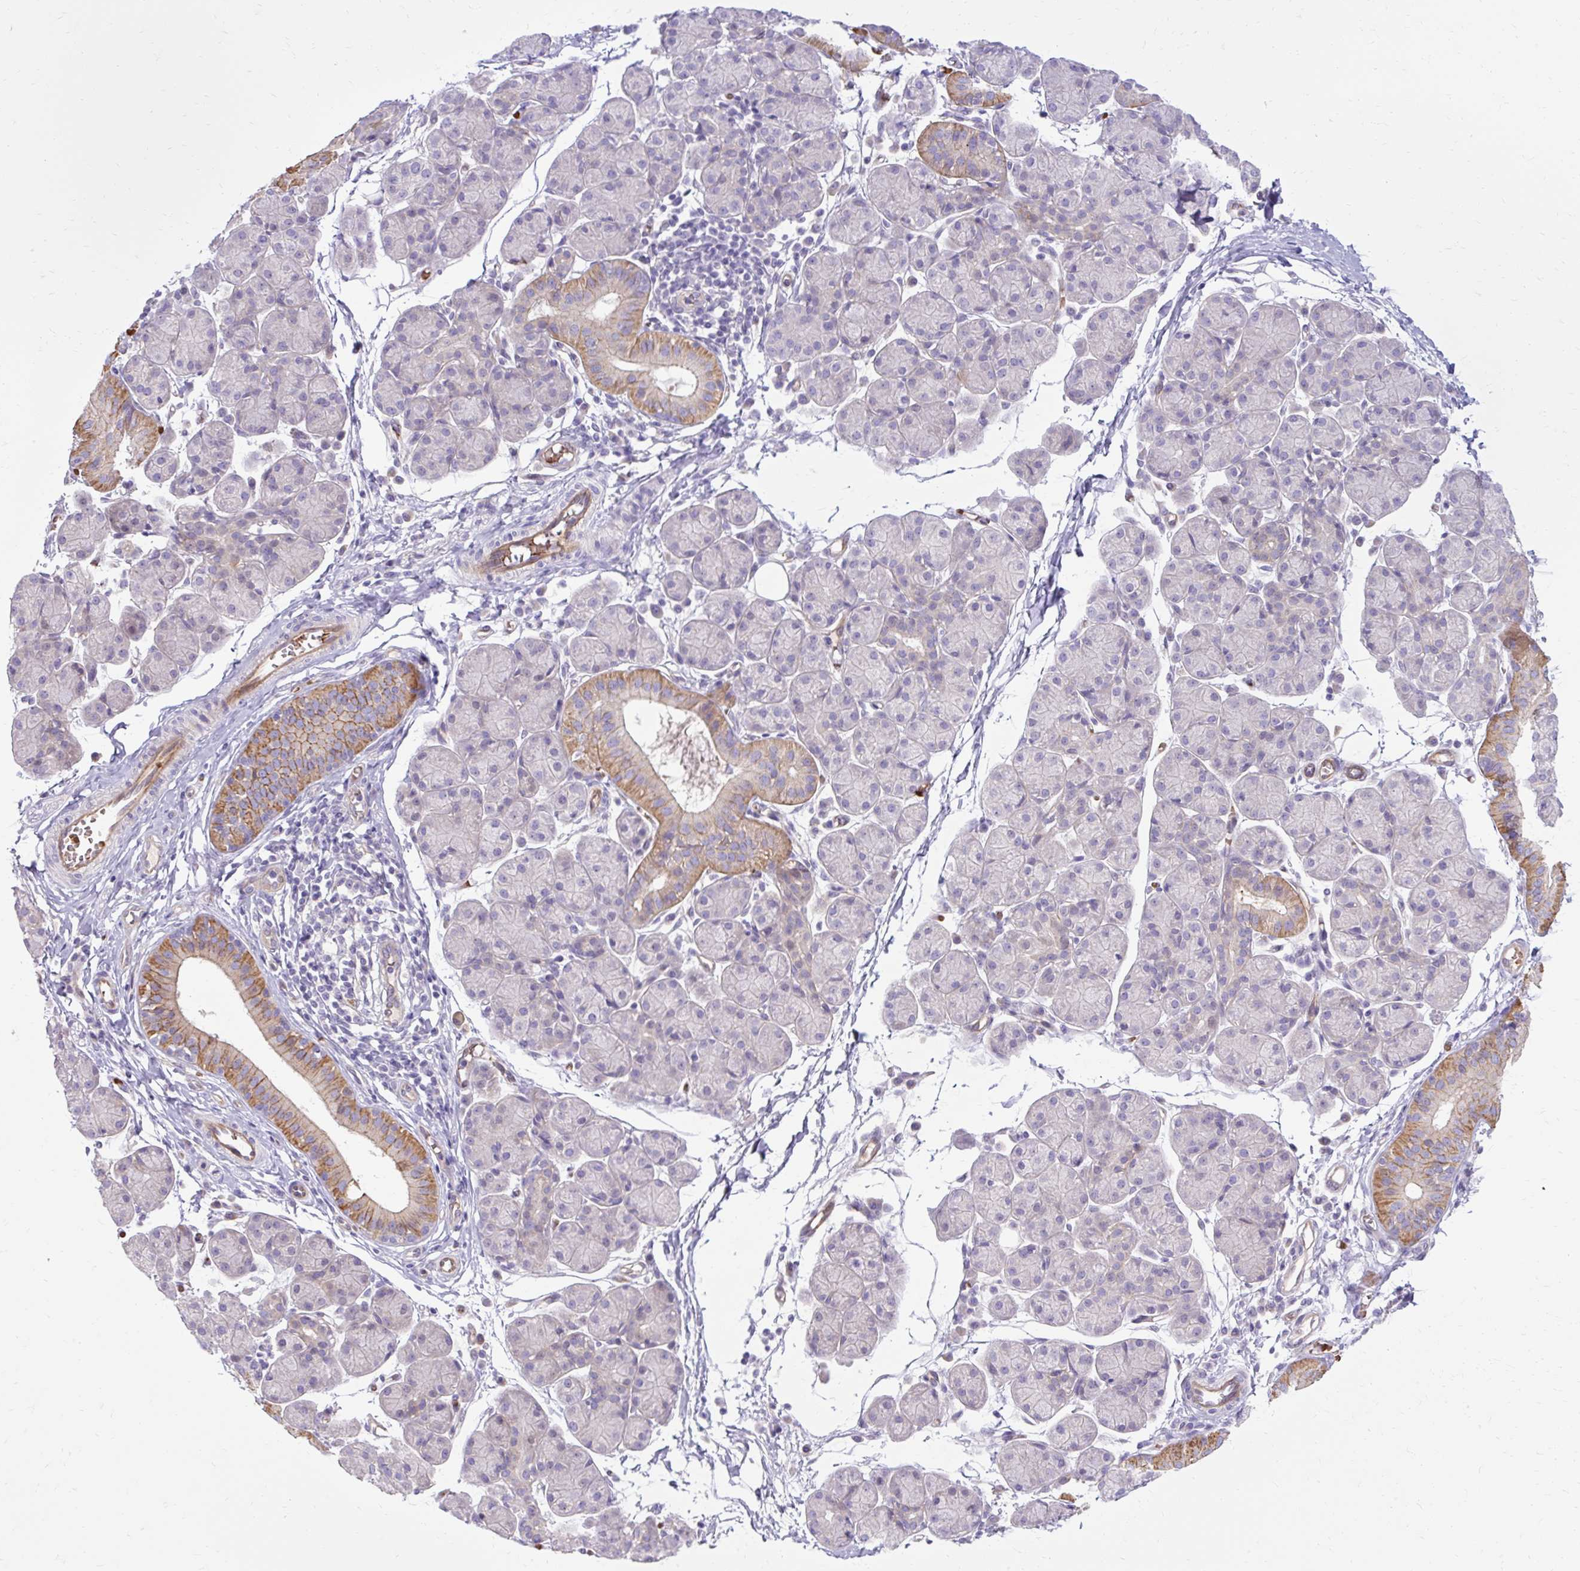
{"staining": {"intensity": "moderate", "quantity": "<25%", "location": "cytoplasmic/membranous"}, "tissue": "salivary gland", "cell_type": "Glandular cells", "image_type": "normal", "snomed": [{"axis": "morphology", "description": "Normal tissue, NOS"}, {"axis": "morphology", "description": "Inflammation, NOS"}, {"axis": "topography", "description": "Lymph node"}, {"axis": "topography", "description": "Salivary gland"}], "caption": "Moderate cytoplasmic/membranous protein staining is seen in about <25% of glandular cells in salivary gland.", "gene": "USHBP1", "patient": {"sex": "male", "age": 3}}